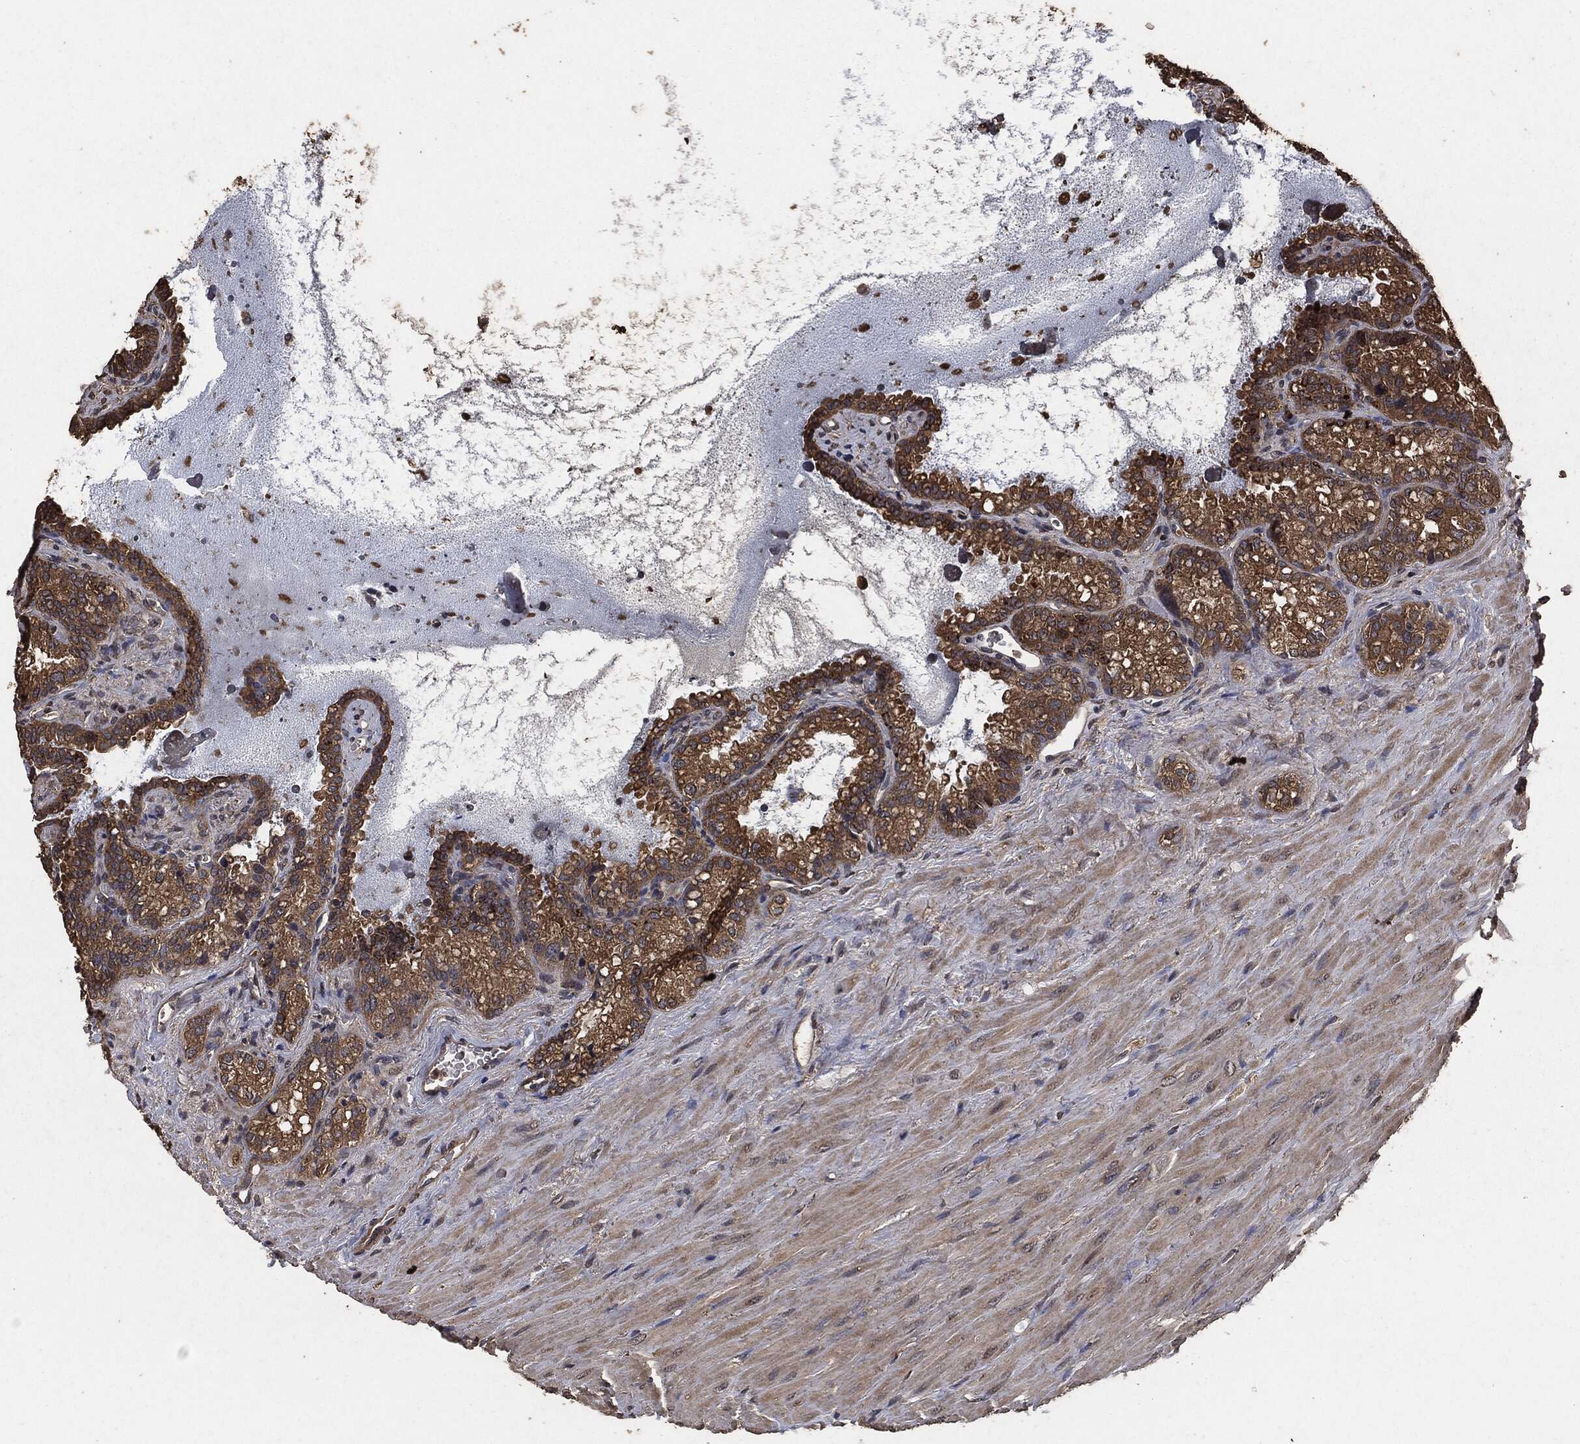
{"staining": {"intensity": "moderate", "quantity": ">75%", "location": "cytoplasmic/membranous"}, "tissue": "seminal vesicle", "cell_type": "Glandular cells", "image_type": "normal", "snomed": [{"axis": "morphology", "description": "Normal tissue, NOS"}, {"axis": "topography", "description": "Seminal veicle"}], "caption": "IHC (DAB) staining of normal seminal vesicle demonstrates moderate cytoplasmic/membranous protein positivity in approximately >75% of glandular cells.", "gene": "AKT1S1", "patient": {"sex": "male", "age": 68}}